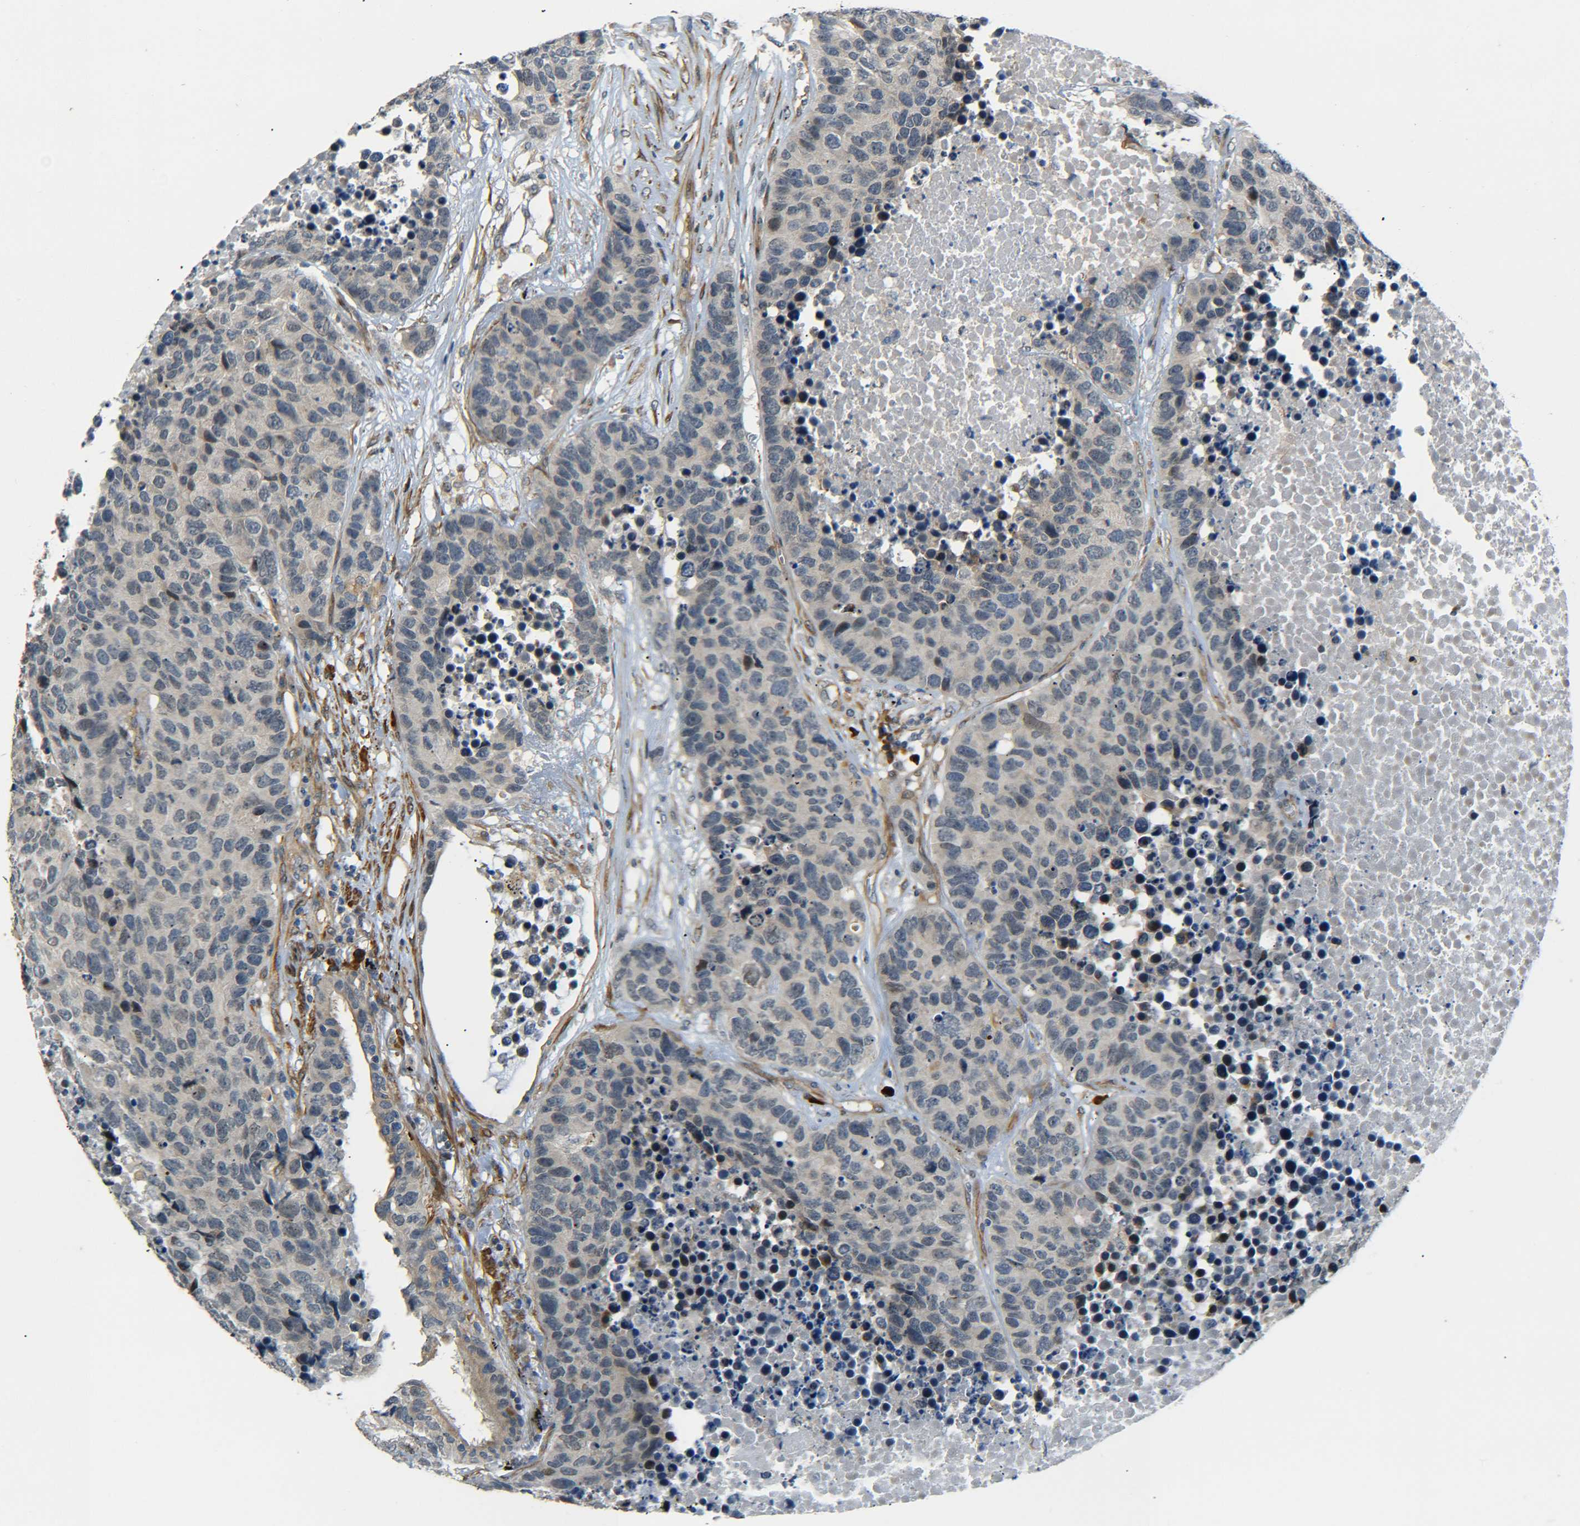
{"staining": {"intensity": "weak", "quantity": "<25%", "location": "nuclear"}, "tissue": "carcinoid", "cell_type": "Tumor cells", "image_type": "cancer", "snomed": [{"axis": "morphology", "description": "Carcinoid, malignant, NOS"}, {"axis": "topography", "description": "Lung"}], "caption": "A photomicrograph of human carcinoid (malignant) is negative for staining in tumor cells.", "gene": "MEIS1", "patient": {"sex": "male", "age": 60}}